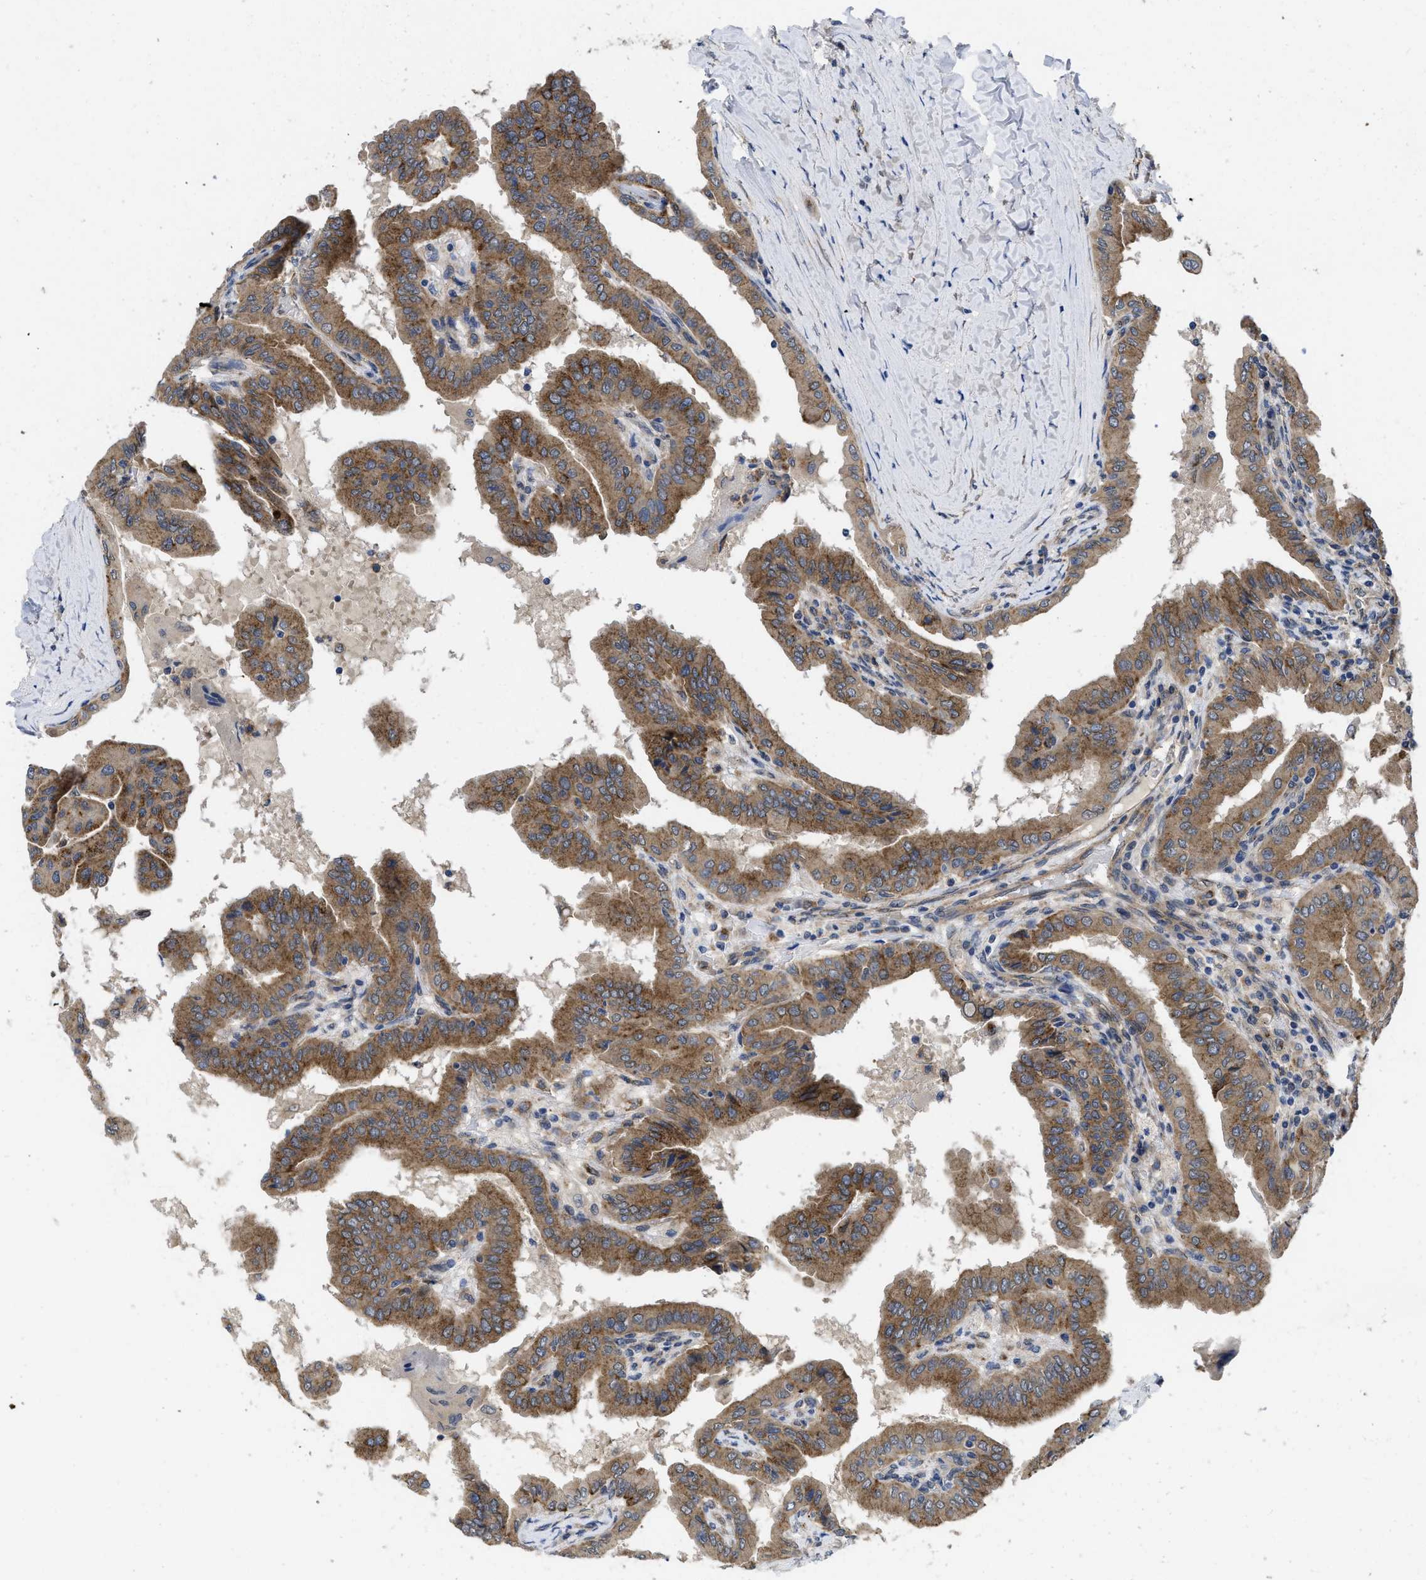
{"staining": {"intensity": "moderate", "quantity": ">75%", "location": "cytoplasmic/membranous"}, "tissue": "thyroid cancer", "cell_type": "Tumor cells", "image_type": "cancer", "snomed": [{"axis": "morphology", "description": "Papillary adenocarcinoma, NOS"}, {"axis": "topography", "description": "Thyroid gland"}], "caption": "Thyroid cancer stained for a protein exhibits moderate cytoplasmic/membranous positivity in tumor cells.", "gene": "PKD2", "patient": {"sex": "male", "age": 33}}